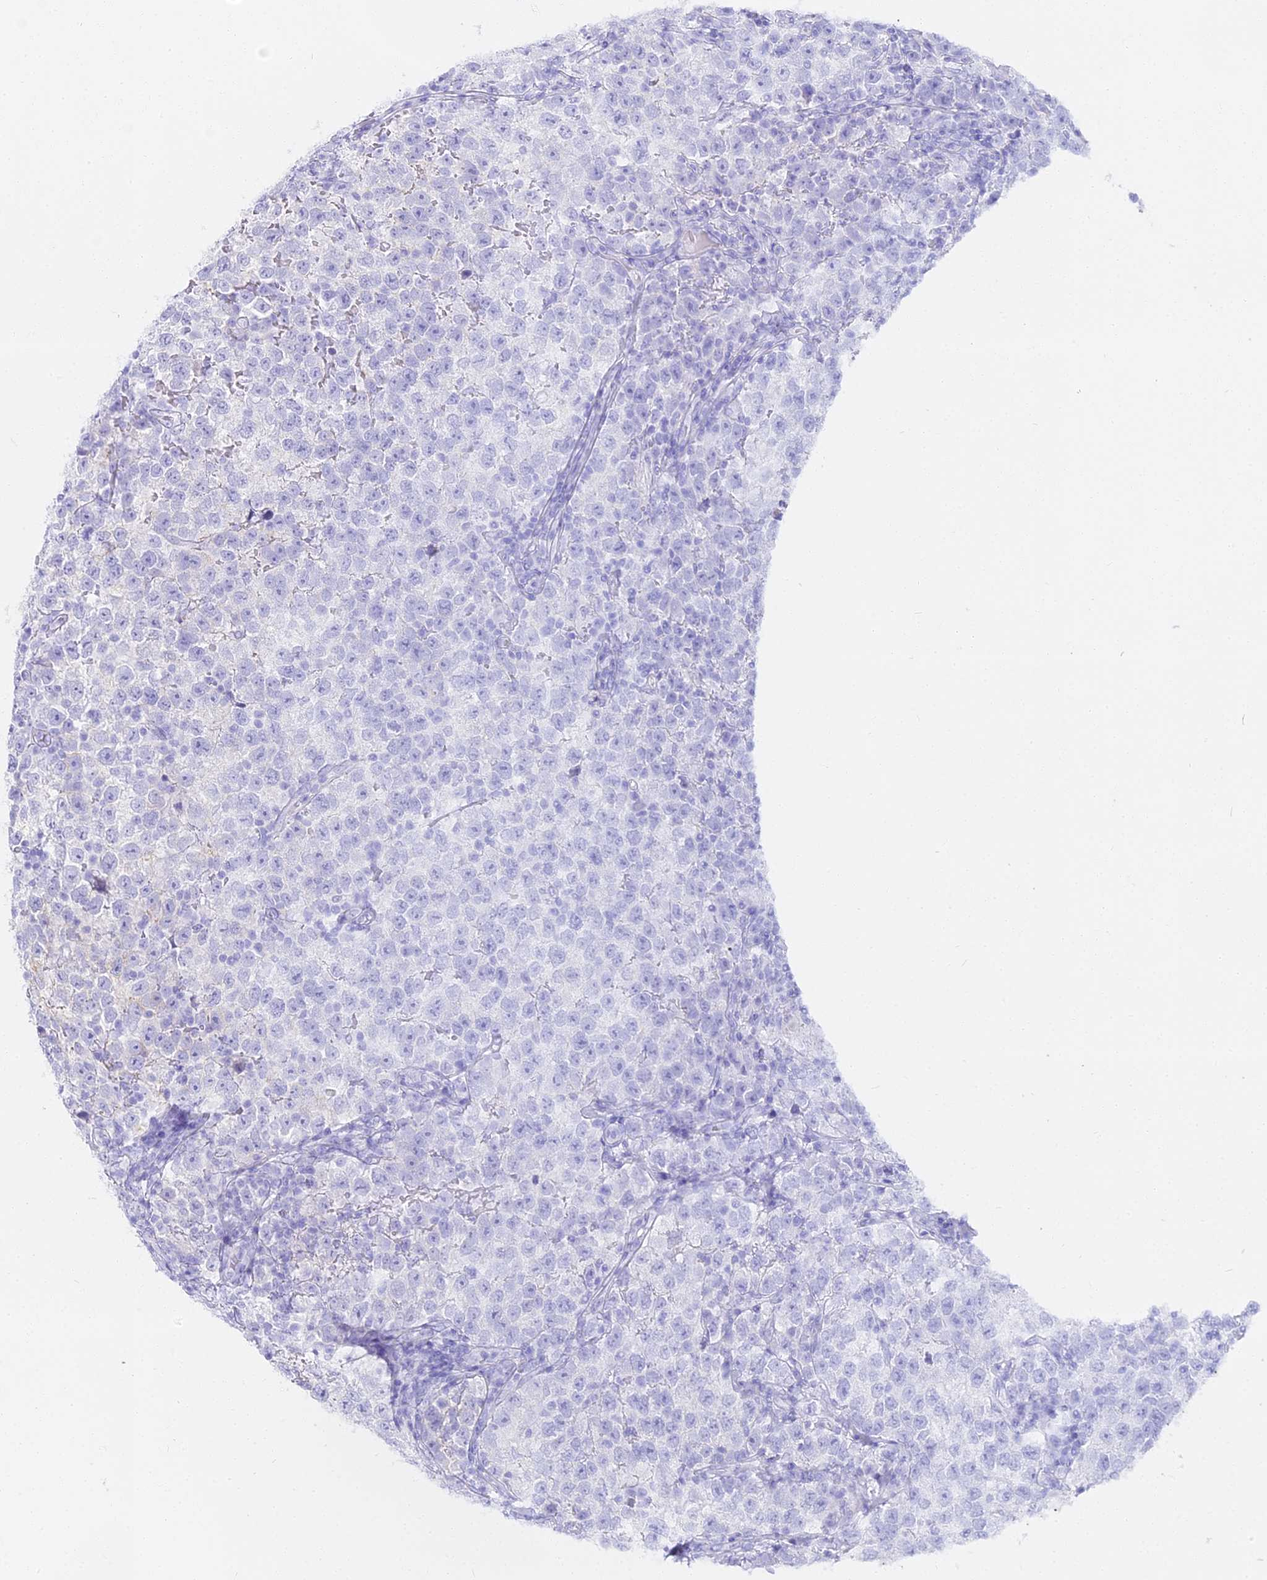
{"staining": {"intensity": "negative", "quantity": "none", "location": "none"}, "tissue": "testis cancer", "cell_type": "Tumor cells", "image_type": "cancer", "snomed": [{"axis": "morphology", "description": "Normal tissue, NOS"}, {"axis": "morphology", "description": "Seminoma, NOS"}, {"axis": "topography", "description": "Testis"}], "caption": "There is no significant expression in tumor cells of seminoma (testis).", "gene": "ALPG", "patient": {"sex": "male", "age": 43}}